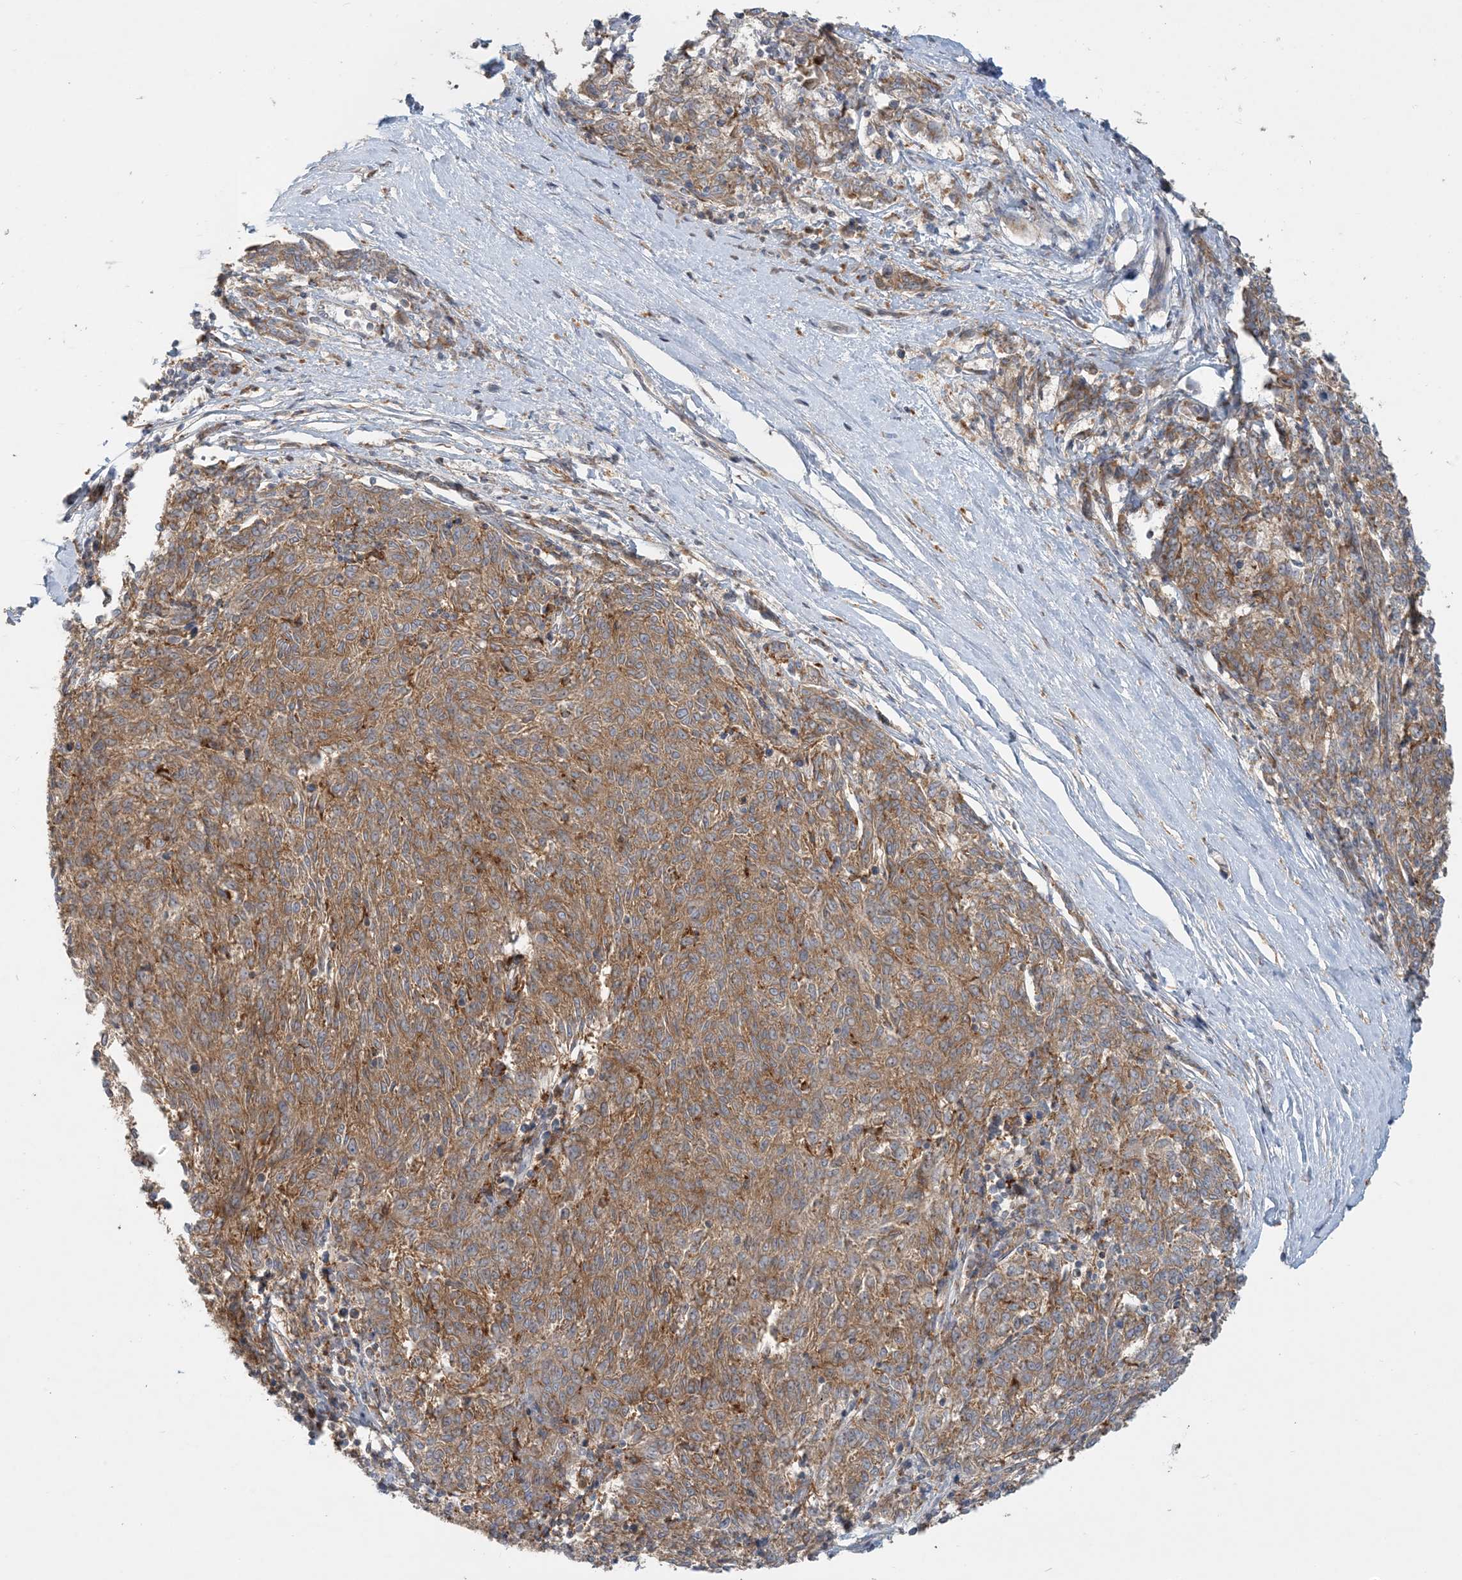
{"staining": {"intensity": "moderate", "quantity": ">75%", "location": "cytoplasmic/membranous"}, "tissue": "melanoma", "cell_type": "Tumor cells", "image_type": "cancer", "snomed": [{"axis": "morphology", "description": "Malignant melanoma, NOS"}, {"axis": "topography", "description": "Skin"}], "caption": "Immunohistochemical staining of melanoma reveals medium levels of moderate cytoplasmic/membranous protein expression in about >75% of tumor cells.", "gene": "SPPL2A", "patient": {"sex": "female", "age": 72}}